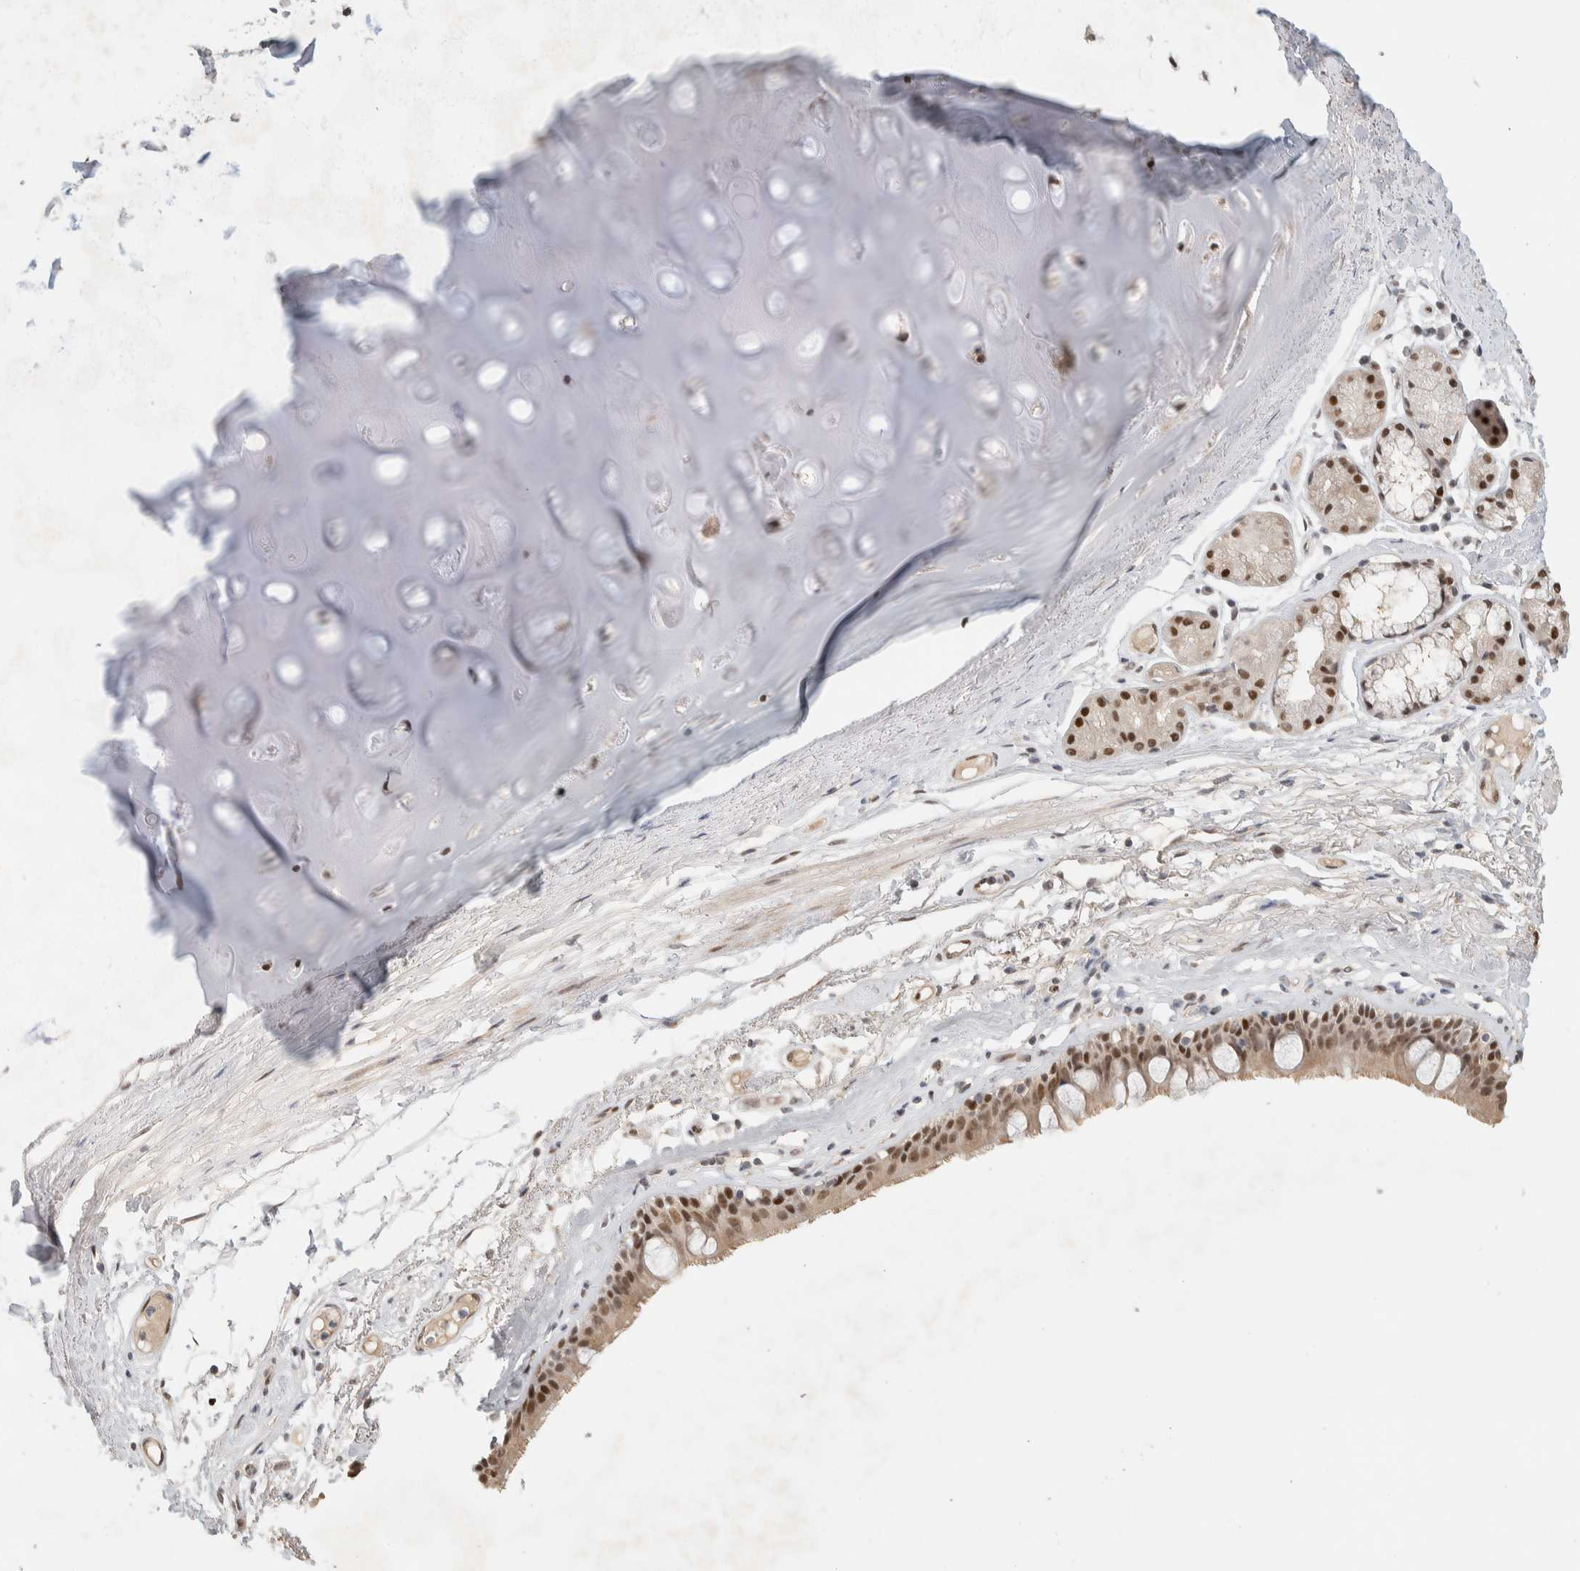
{"staining": {"intensity": "moderate", "quantity": ">75%", "location": "cytoplasmic/membranous,nuclear"}, "tissue": "bronchus", "cell_type": "Respiratory epithelial cells", "image_type": "normal", "snomed": [{"axis": "morphology", "description": "Normal tissue, NOS"}, {"axis": "topography", "description": "Cartilage tissue"}], "caption": "High-power microscopy captured an immunohistochemistry image of normal bronchus, revealing moderate cytoplasmic/membranous,nuclear positivity in about >75% of respiratory epithelial cells.", "gene": "PUS7", "patient": {"sex": "female", "age": 63}}